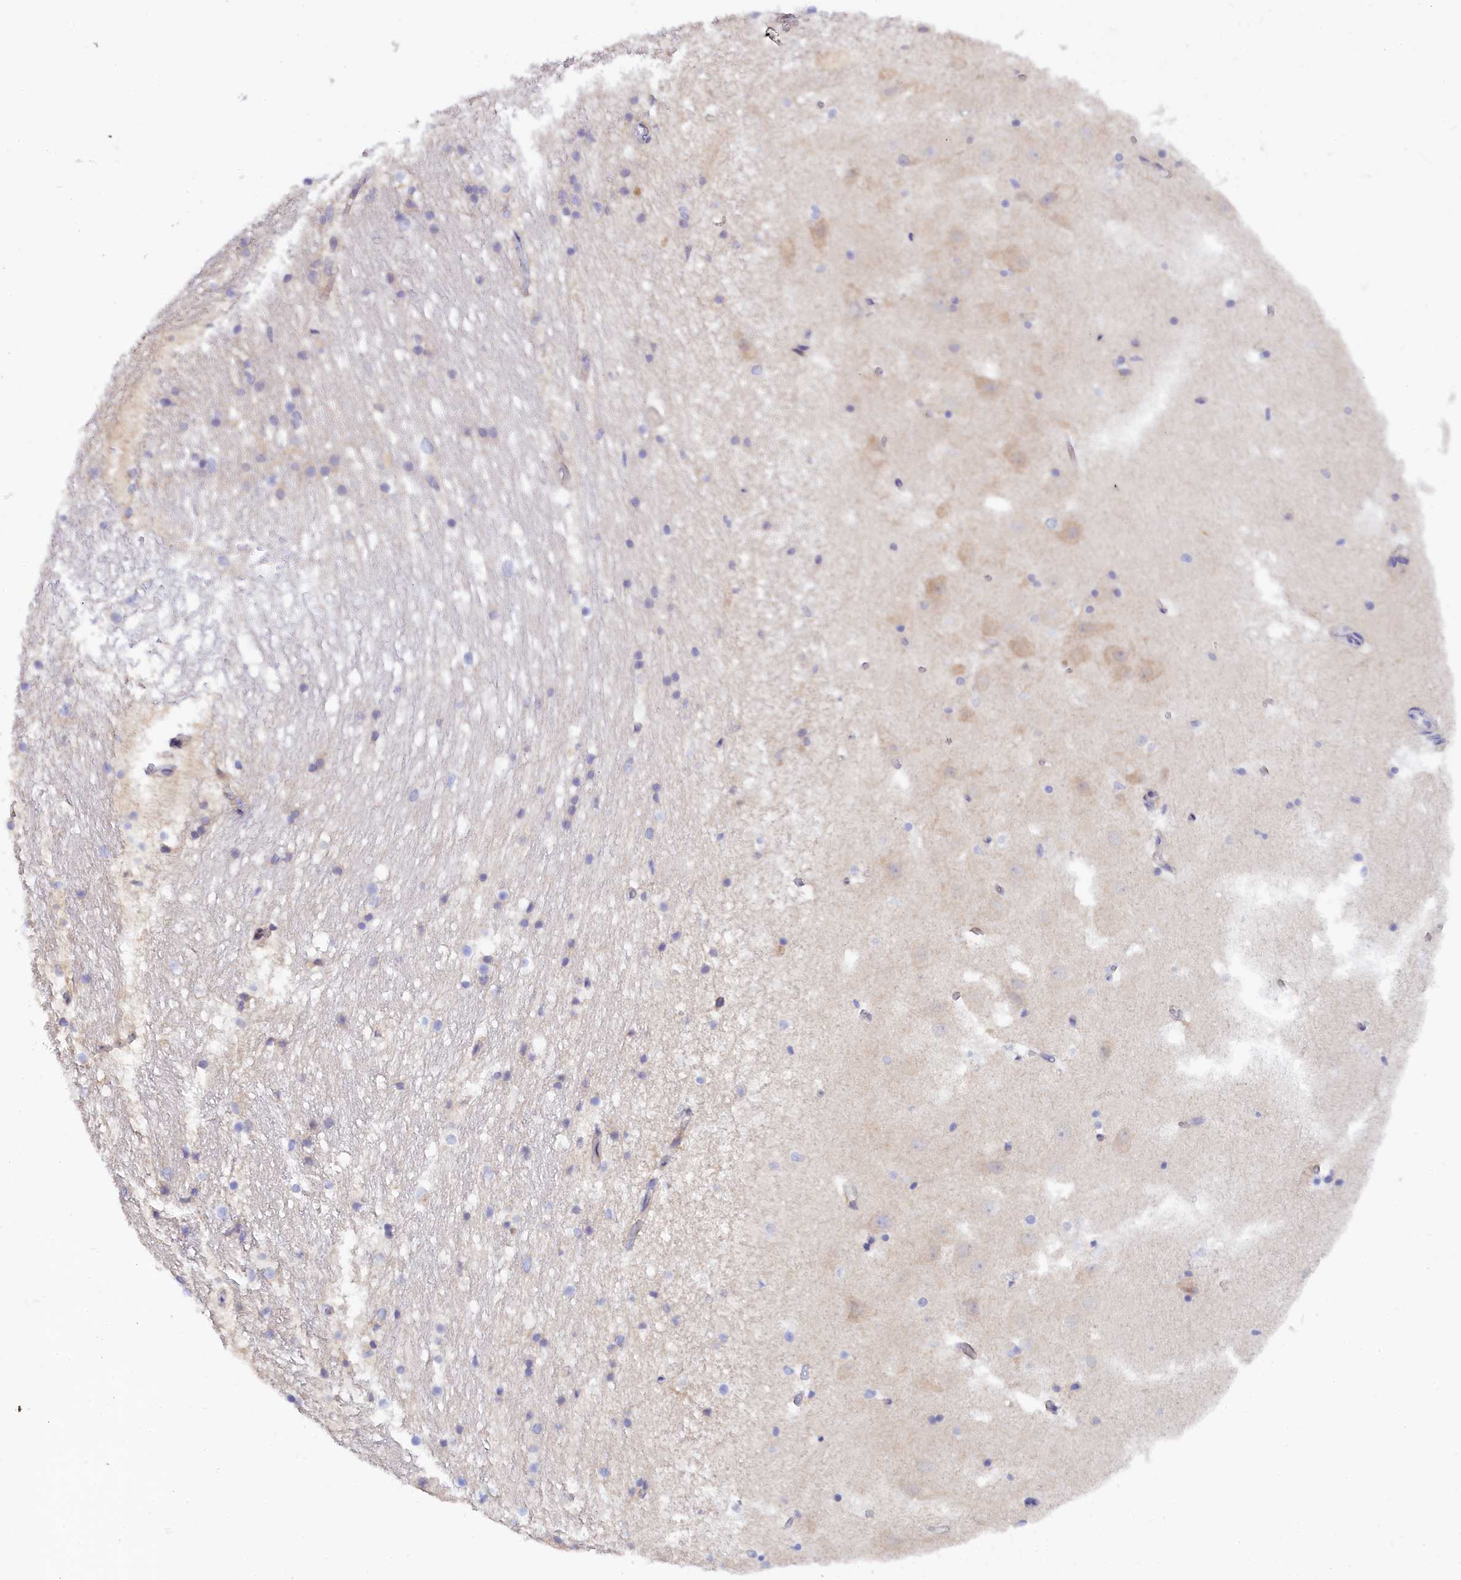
{"staining": {"intensity": "negative", "quantity": "none", "location": "none"}, "tissue": "hippocampus", "cell_type": "Glial cells", "image_type": "normal", "snomed": [{"axis": "morphology", "description": "Normal tissue, NOS"}, {"axis": "topography", "description": "Hippocampus"}], "caption": "Immunohistochemical staining of benign human hippocampus reveals no significant expression in glial cells.", "gene": "SPATA5L1", "patient": {"sex": "female", "age": 52}}